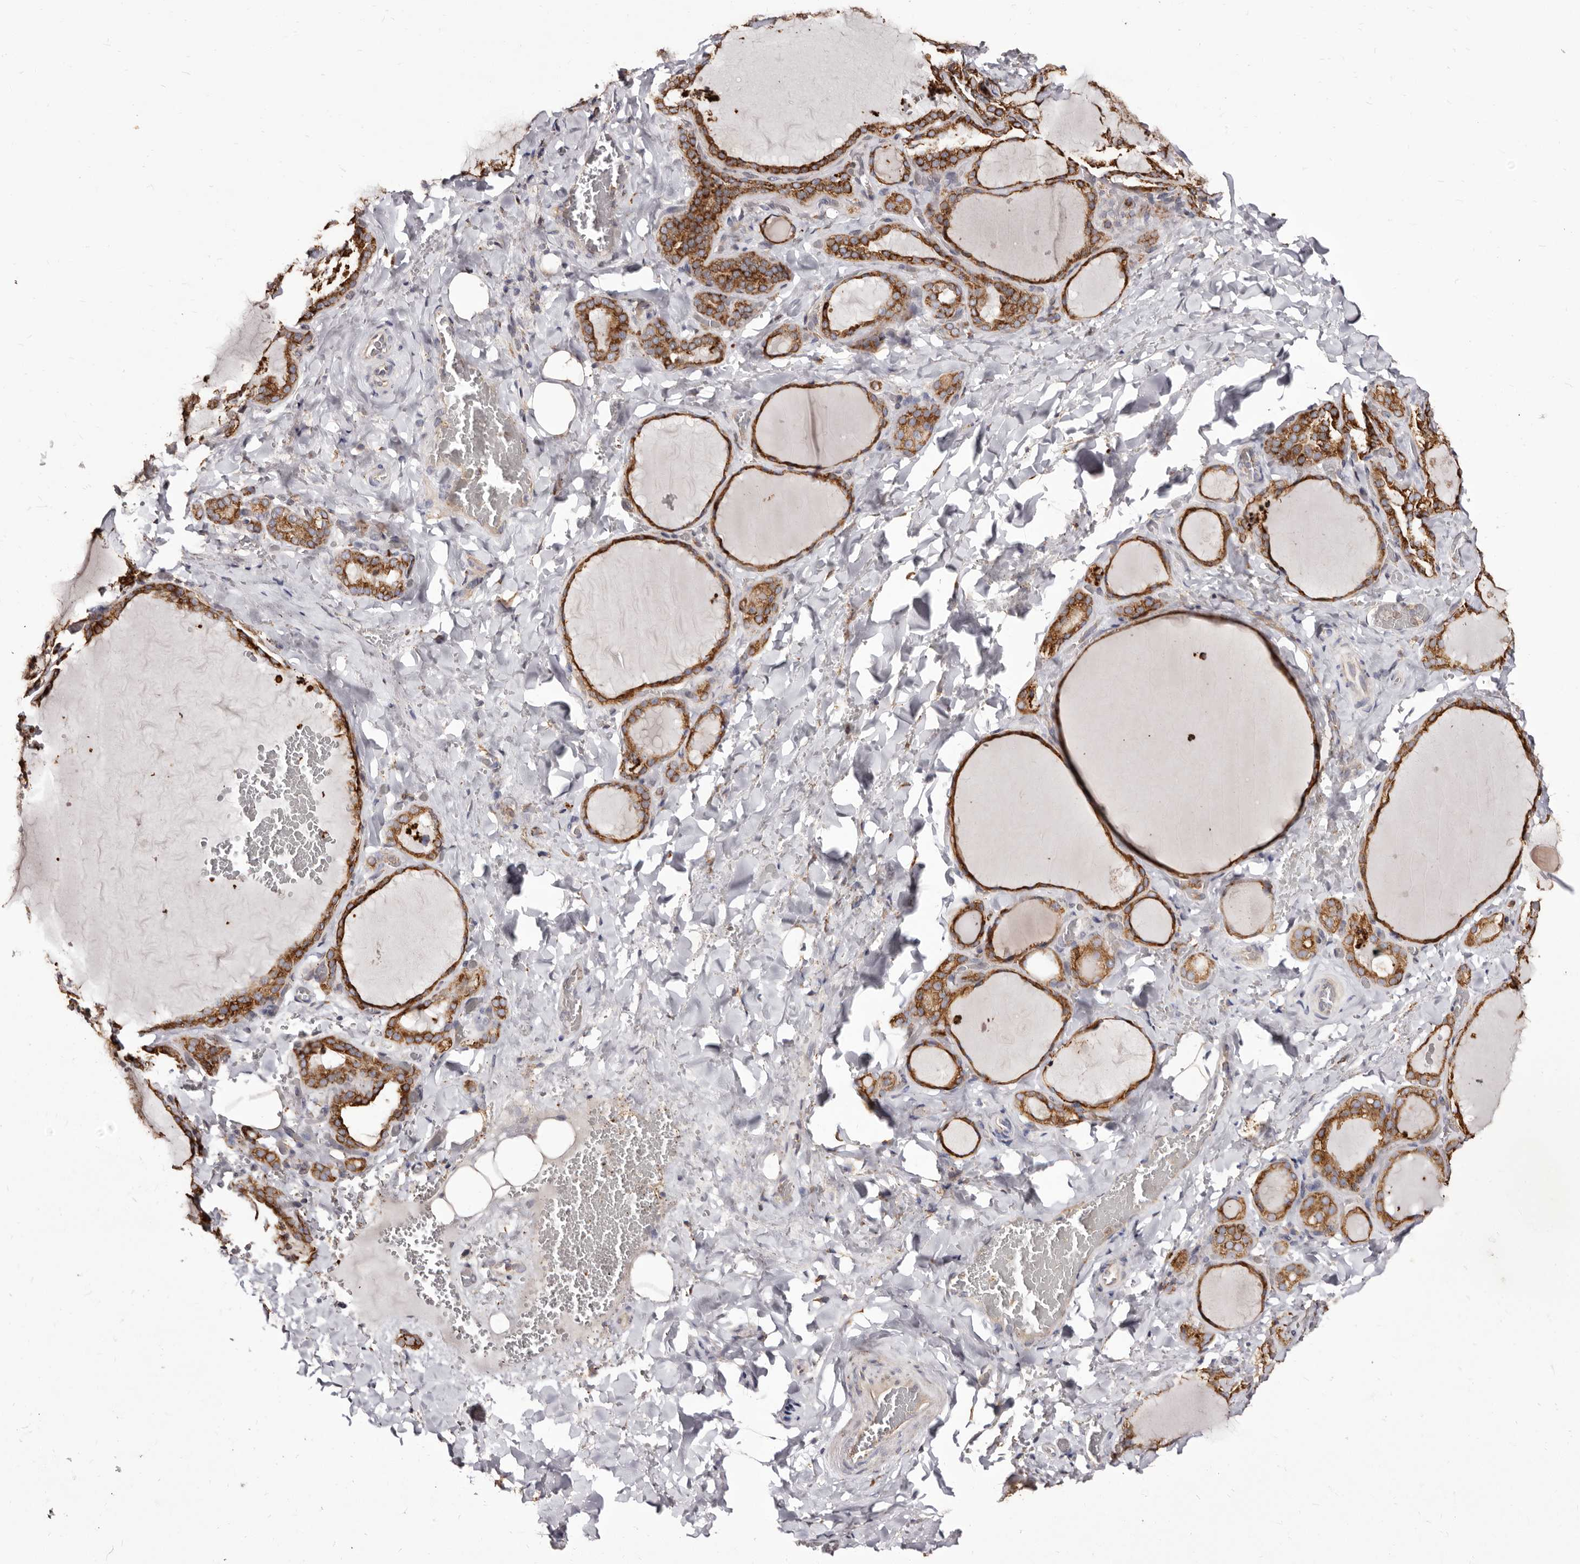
{"staining": {"intensity": "strong", "quantity": ">75%", "location": "cytoplasmic/membranous"}, "tissue": "thyroid gland", "cell_type": "Glandular cells", "image_type": "normal", "snomed": [{"axis": "morphology", "description": "Normal tissue, NOS"}, {"axis": "topography", "description": "Thyroid gland"}], "caption": "Glandular cells exhibit high levels of strong cytoplasmic/membranous positivity in about >75% of cells in benign human thyroid gland.", "gene": "ACBD6", "patient": {"sex": "female", "age": 22}}